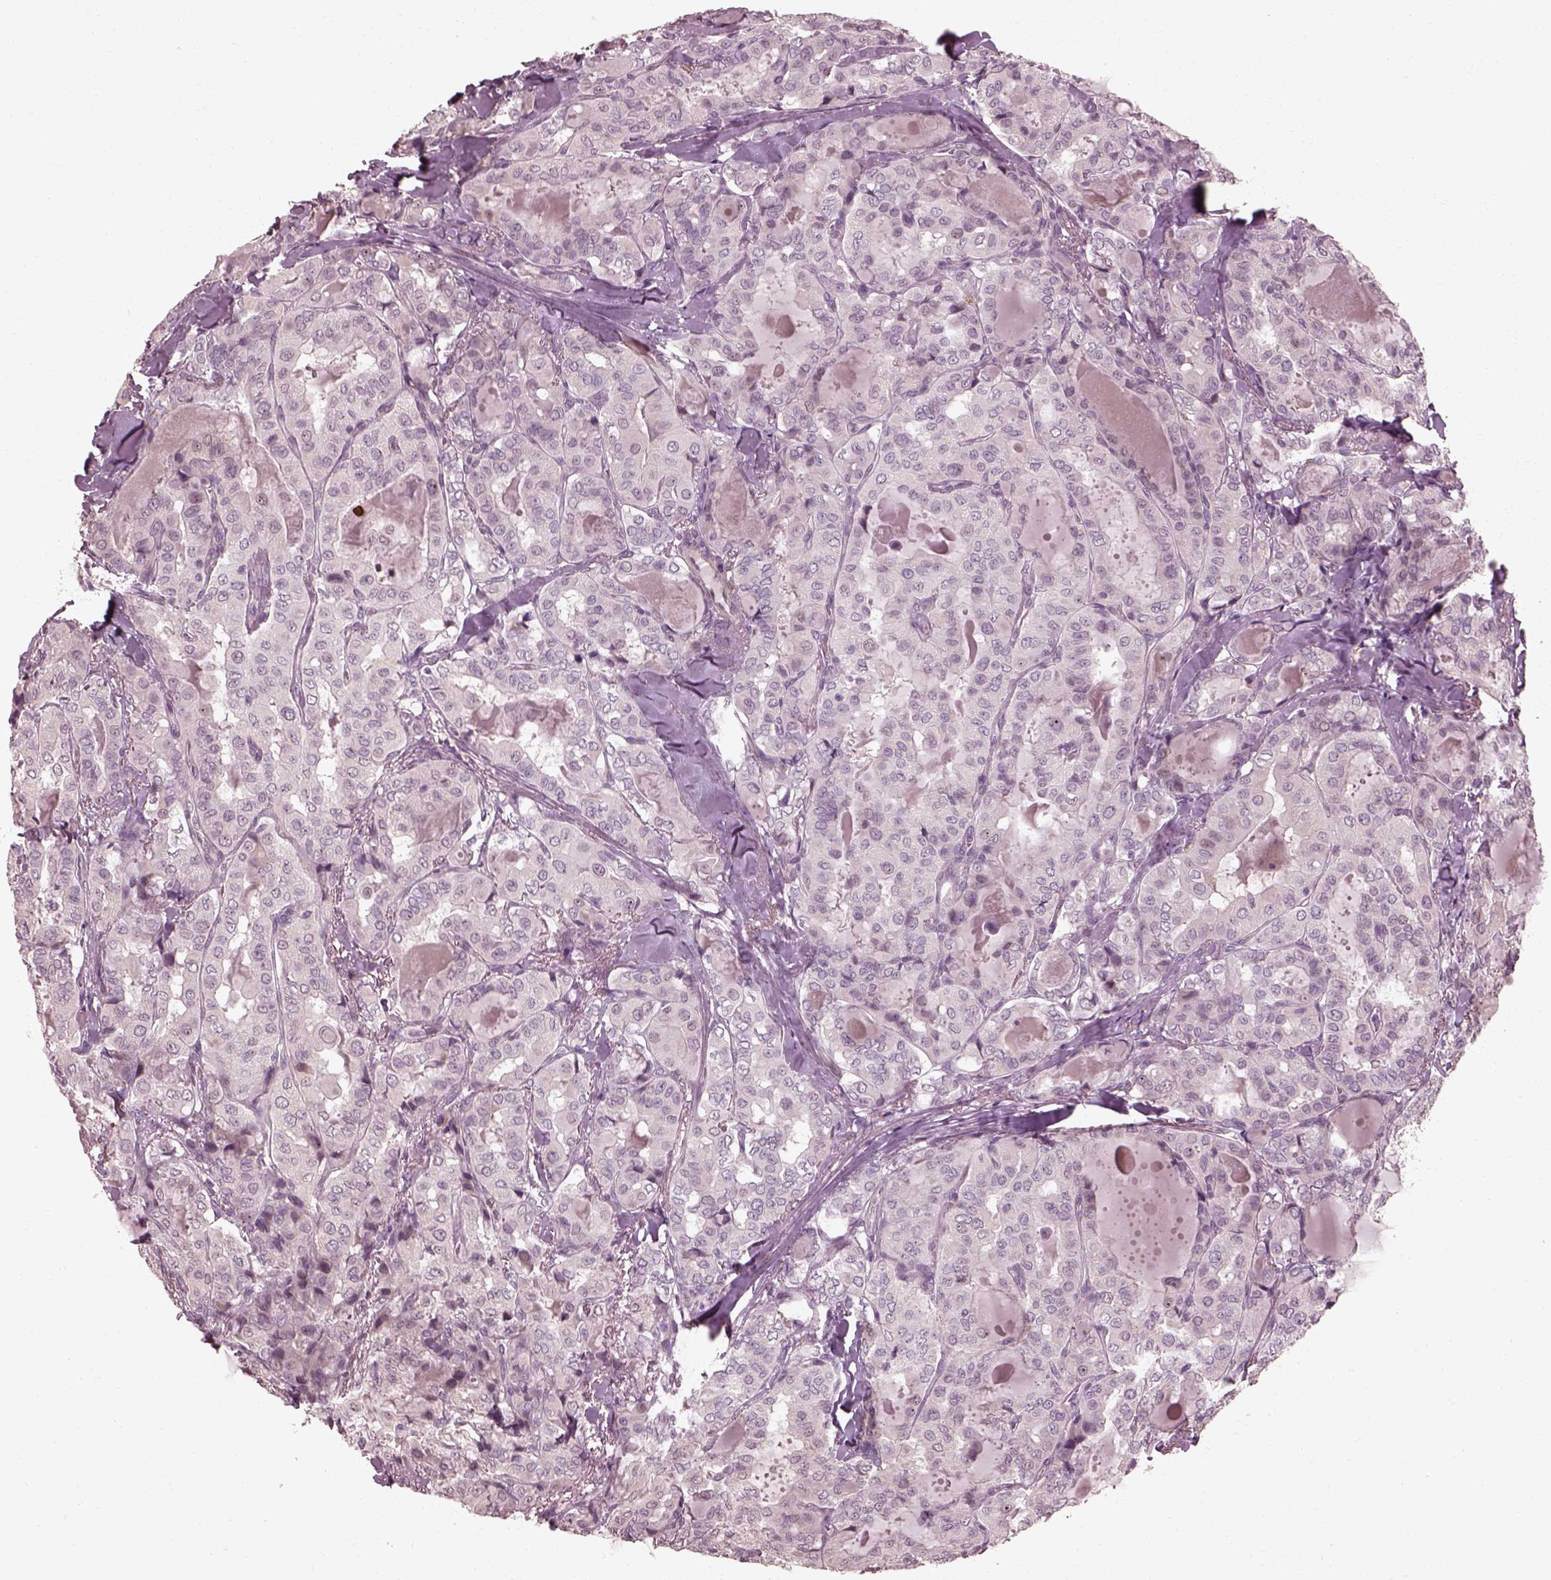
{"staining": {"intensity": "negative", "quantity": "none", "location": "none"}, "tissue": "thyroid cancer", "cell_type": "Tumor cells", "image_type": "cancer", "snomed": [{"axis": "morphology", "description": "Papillary adenocarcinoma, NOS"}, {"axis": "topography", "description": "Thyroid gland"}], "caption": "DAB (3,3'-diaminobenzidine) immunohistochemical staining of thyroid cancer (papillary adenocarcinoma) displays no significant staining in tumor cells.", "gene": "EFEMP1", "patient": {"sex": "female", "age": 41}}